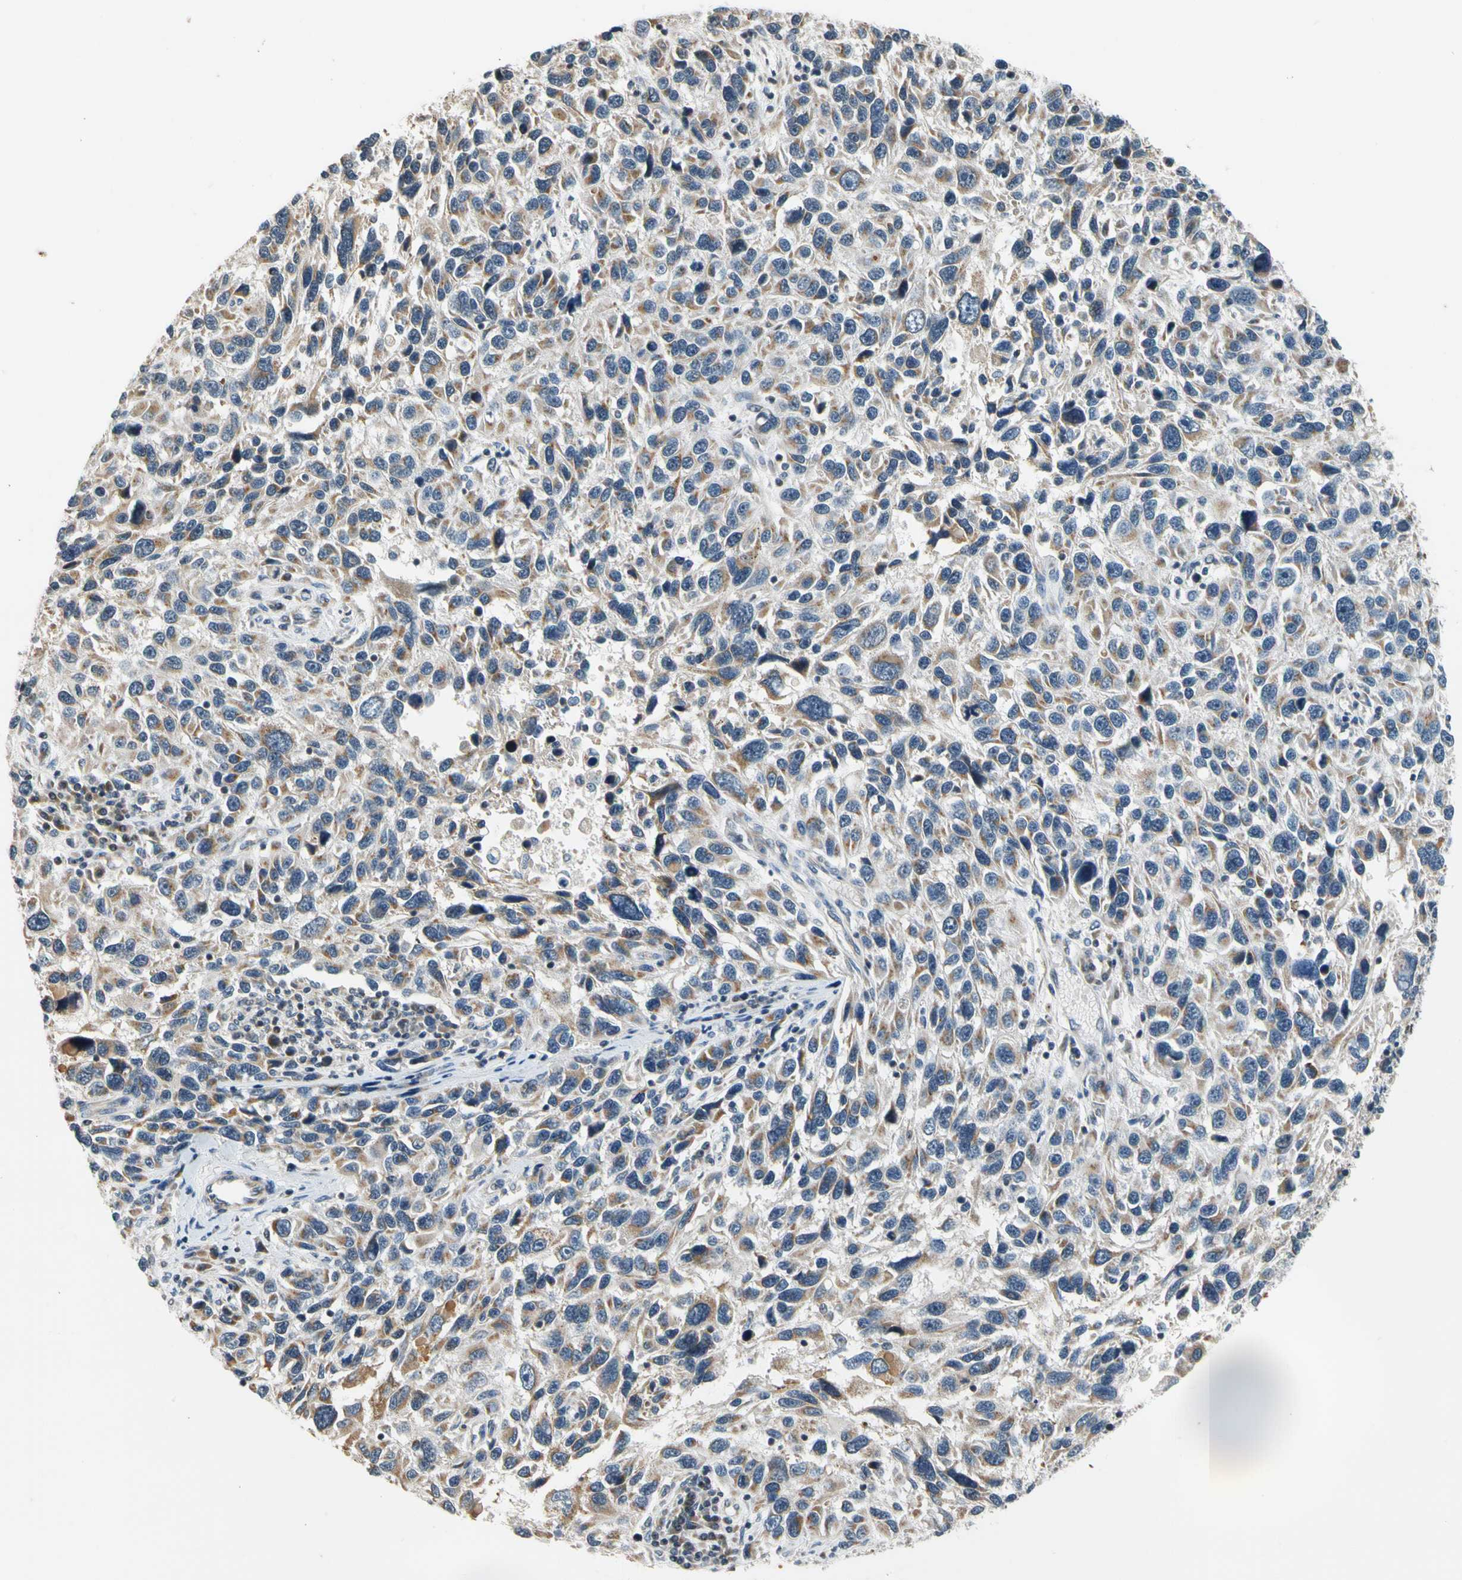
{"staining": {"intensity": "weak", "quantity": "25%-75%", "location": "cytoplasmic/membranous"}, "tissue": "melanoma", "cell_type": "Tumor cells", "image_type": "cancer", "snomed": [{"axis": "morphology", "description": "Malignant melanoma, NOS"}, {"axis": "topography", "description": "Skin"}], "caption": "High-power microscopy captured an IHC photomicrograph of malignant melanoma, revealing weak cytoplasmic/membranous expression in about 25%-75% of tumor cells.", "gene": "SOX30", "patient": {"sex": "male", "age": 53}}